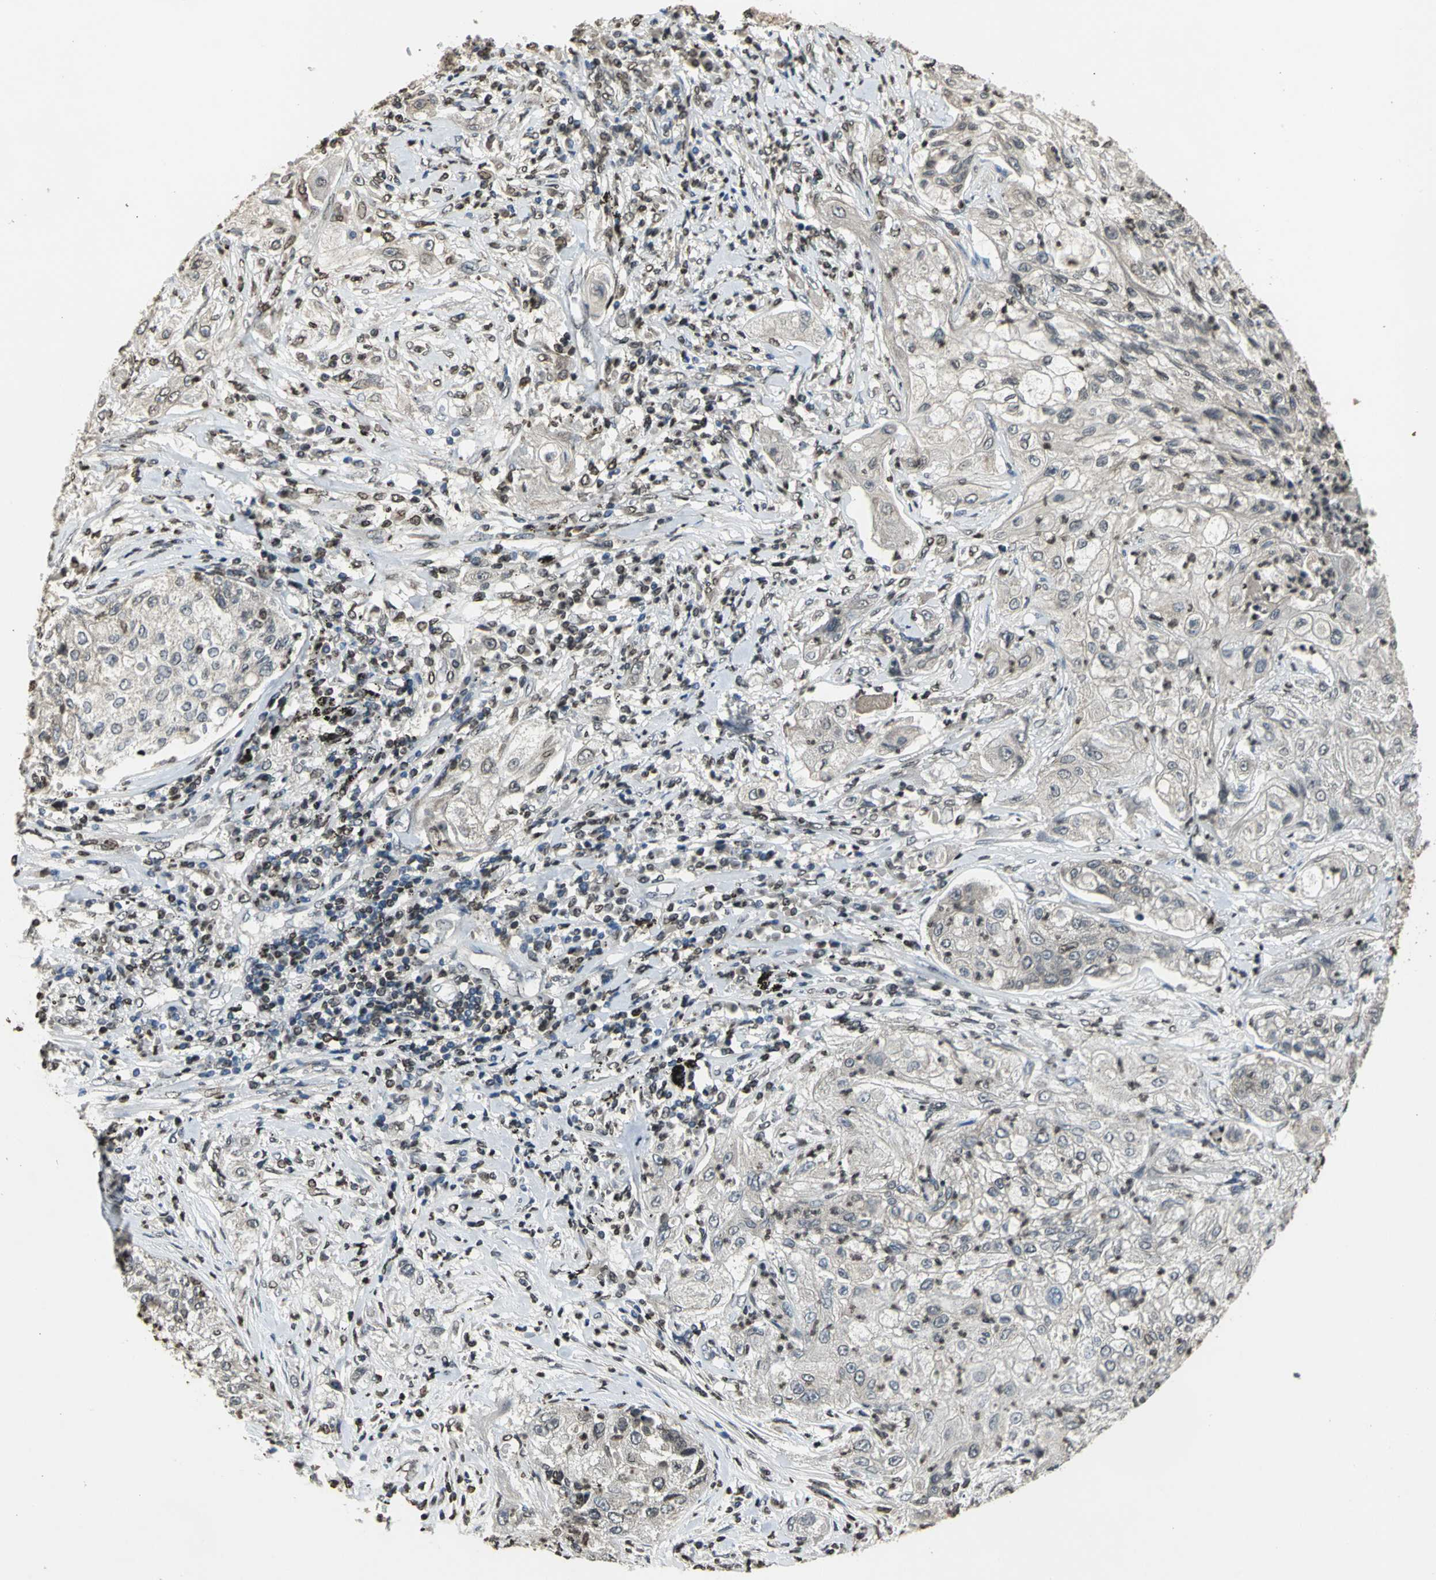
{"staining": {"intensity": "moderate", "quantity": ">75%", "location": "cytoplasmic/membranous,nuclear"}, "tissue": "lung cancer", "cell_type": "Tumor cells", "image_type": "cancer", "snomed": [{"axis": "morphology", "description": "Inflammation, NOS"}, {"axis": "morphology", "description": "Squamous cell carcinoma, NOS"}, {"axis": "topography", "description": "Lymph node"}, {"axis": "topography", "description": "Soft tissue"}, {"axis": "topography", "description": "Lung"}], "caption": "This is a micrograph of immunohistochemistry staining of lung cancer (squamous cell carcinoma), which shows moderate staining in the cytoplasmic/membranous and nuclear of tumor cells.", "gene": "AHR", "patient": {"sex": "male", "age": 66}}